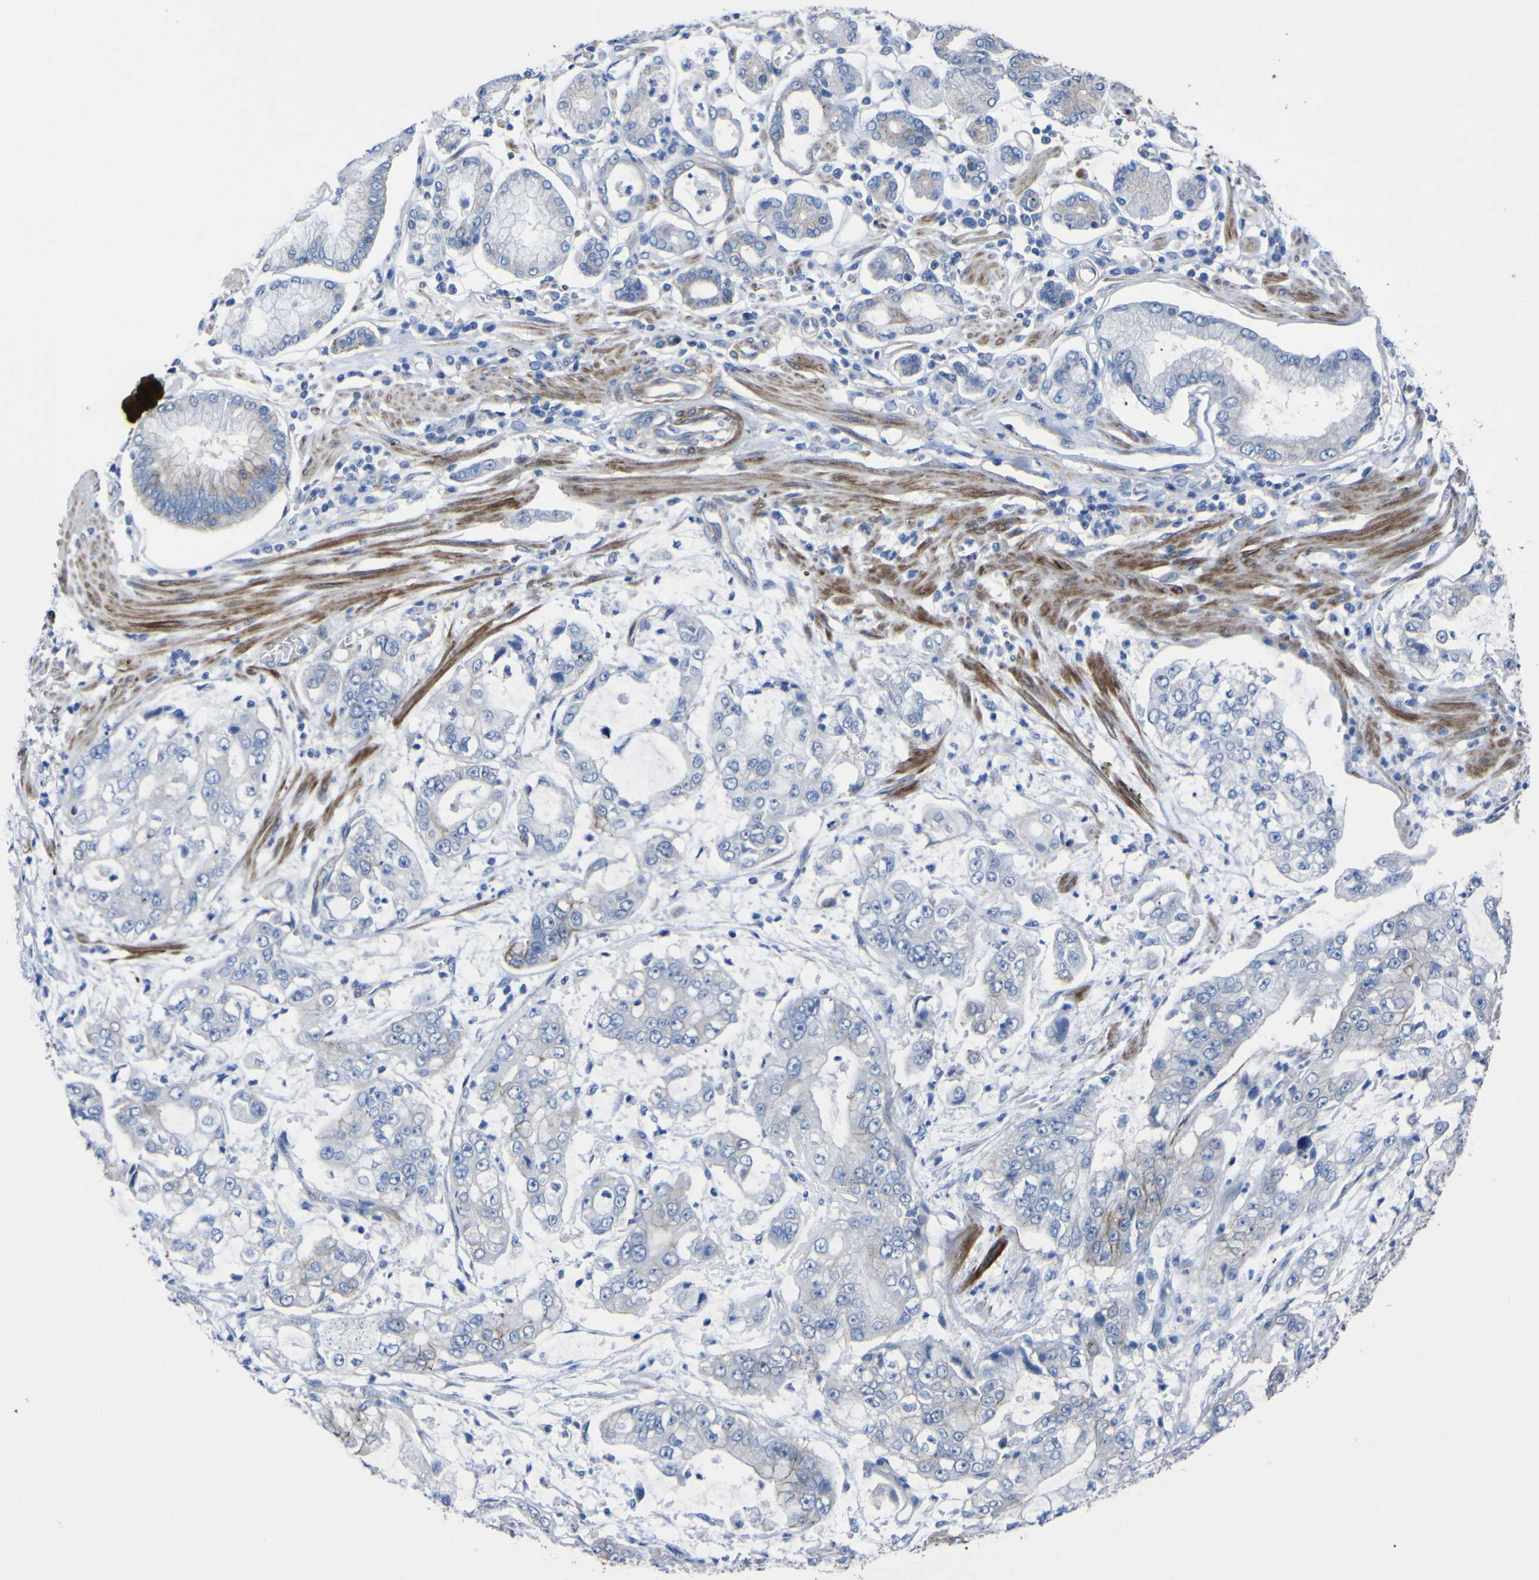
{"staining": {"intensity": "negative", "quantity": "none", "location": "none"}, "tissue": "stomach cancer", "cell_type": "Tumor cells", "image_type": "cancer", "snomed": [{"axis": "morphology", "description": "Adenocarcinoma, NOS"}, {"axis": "topography", "description": "Stomach"}], "caption": "This photomicrograph is of stomach cancer stained with IHC to label a protein in brown with the nuclei are counter-stained blue. There is no positivity in tumor cells. The staining was performed using DAB (3,3'-diaminobenzidine) to visualize the protein expression in brown, while the nuclei were stained in blue with hematoxylin (Magnification: 20x).", "gene": "AGO4", "patient": {"sex": "male", "age": 76}}